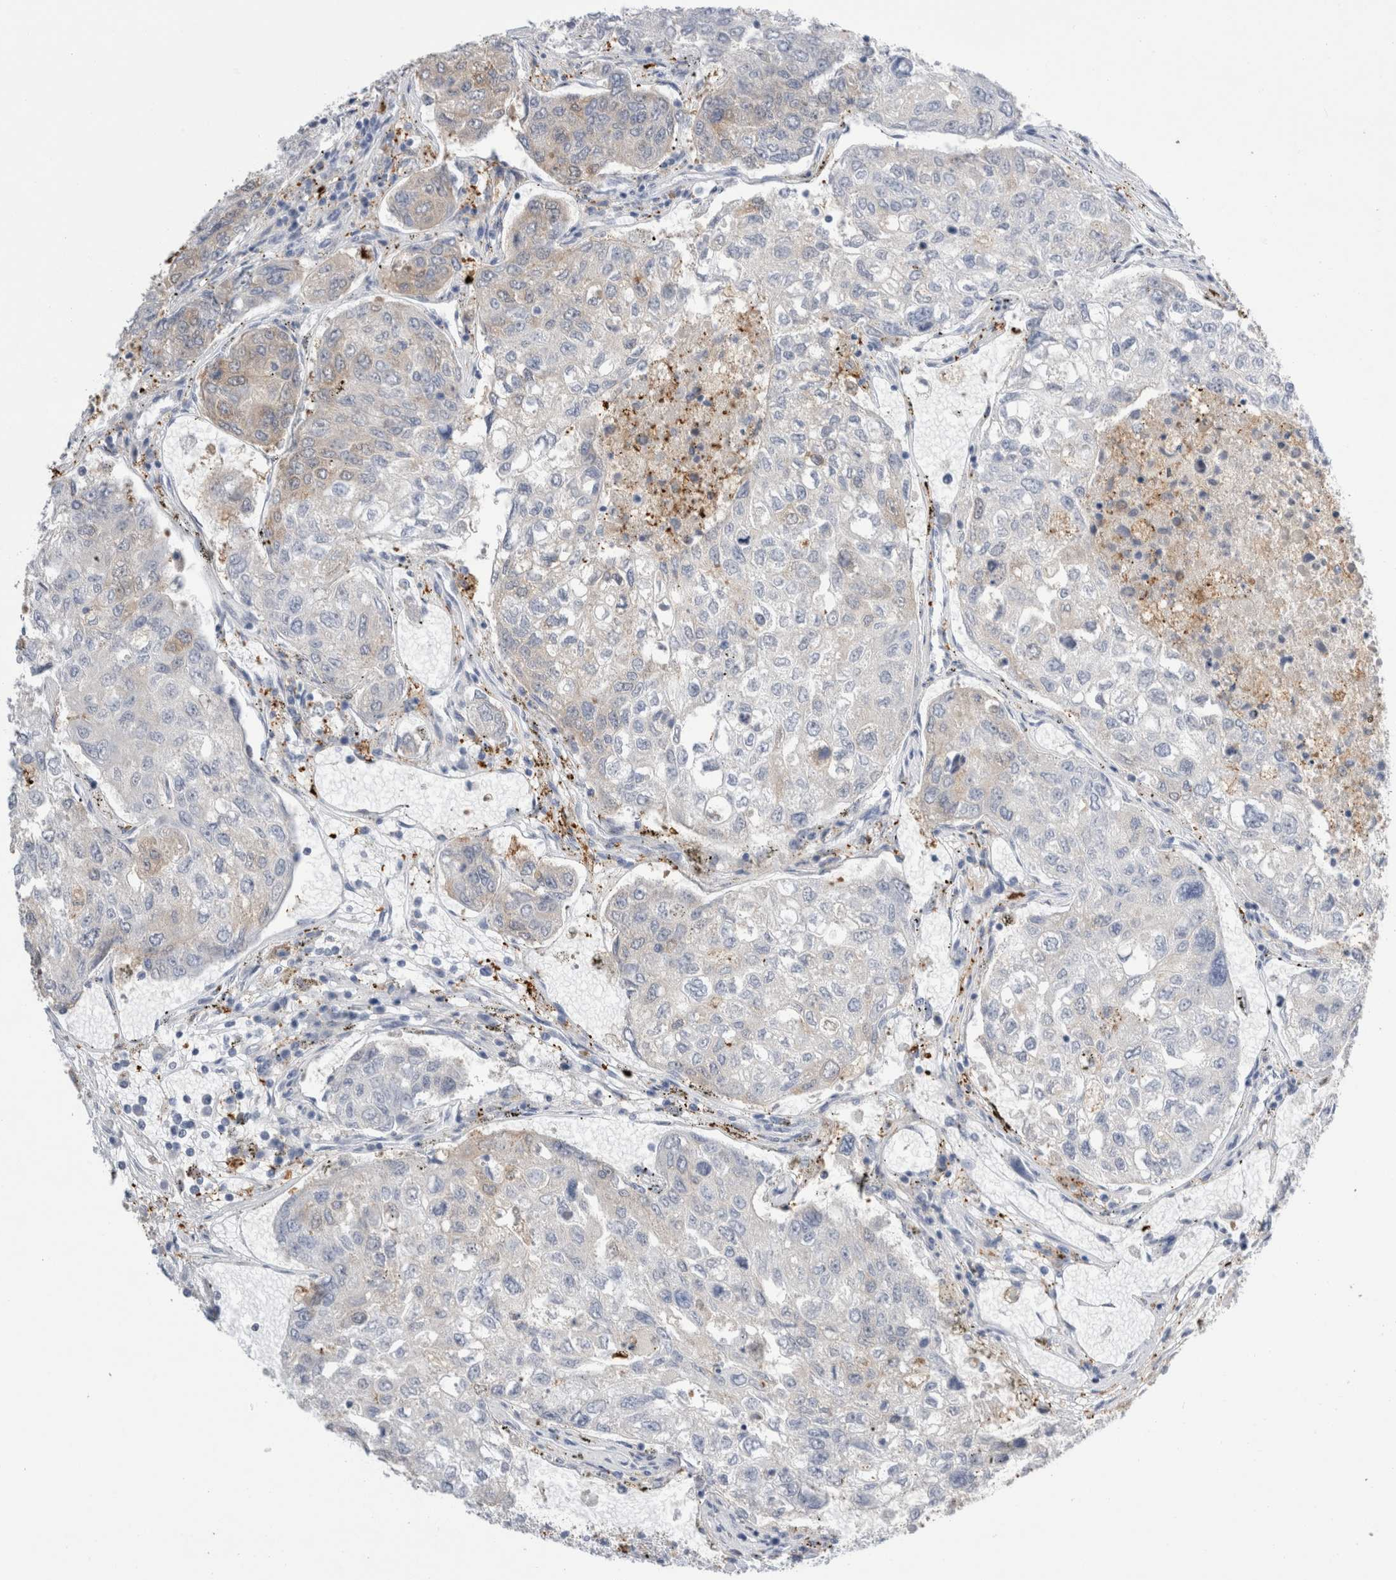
{"staining": {"intensity": "negative", "quantity": "none", "location": "none"}, "tissue": "urothelial cancer", "cell_type": "Tumor cells", "image_type": "cancer", "snomed": [{"axis": "morphology", "description": "Urothelial carcinoma, High grade"}, {"axis": "topography", "description": "Lymph node"}, {"axis": "topography", "description": "Urinary bladder"}], "caption": "Urothelial cancer stained for a protein using immunohistochemistry exhibits no expression tumor cells.", "gene": "NAPEPLD", "patient": {"sex": "male", "age": 51}}